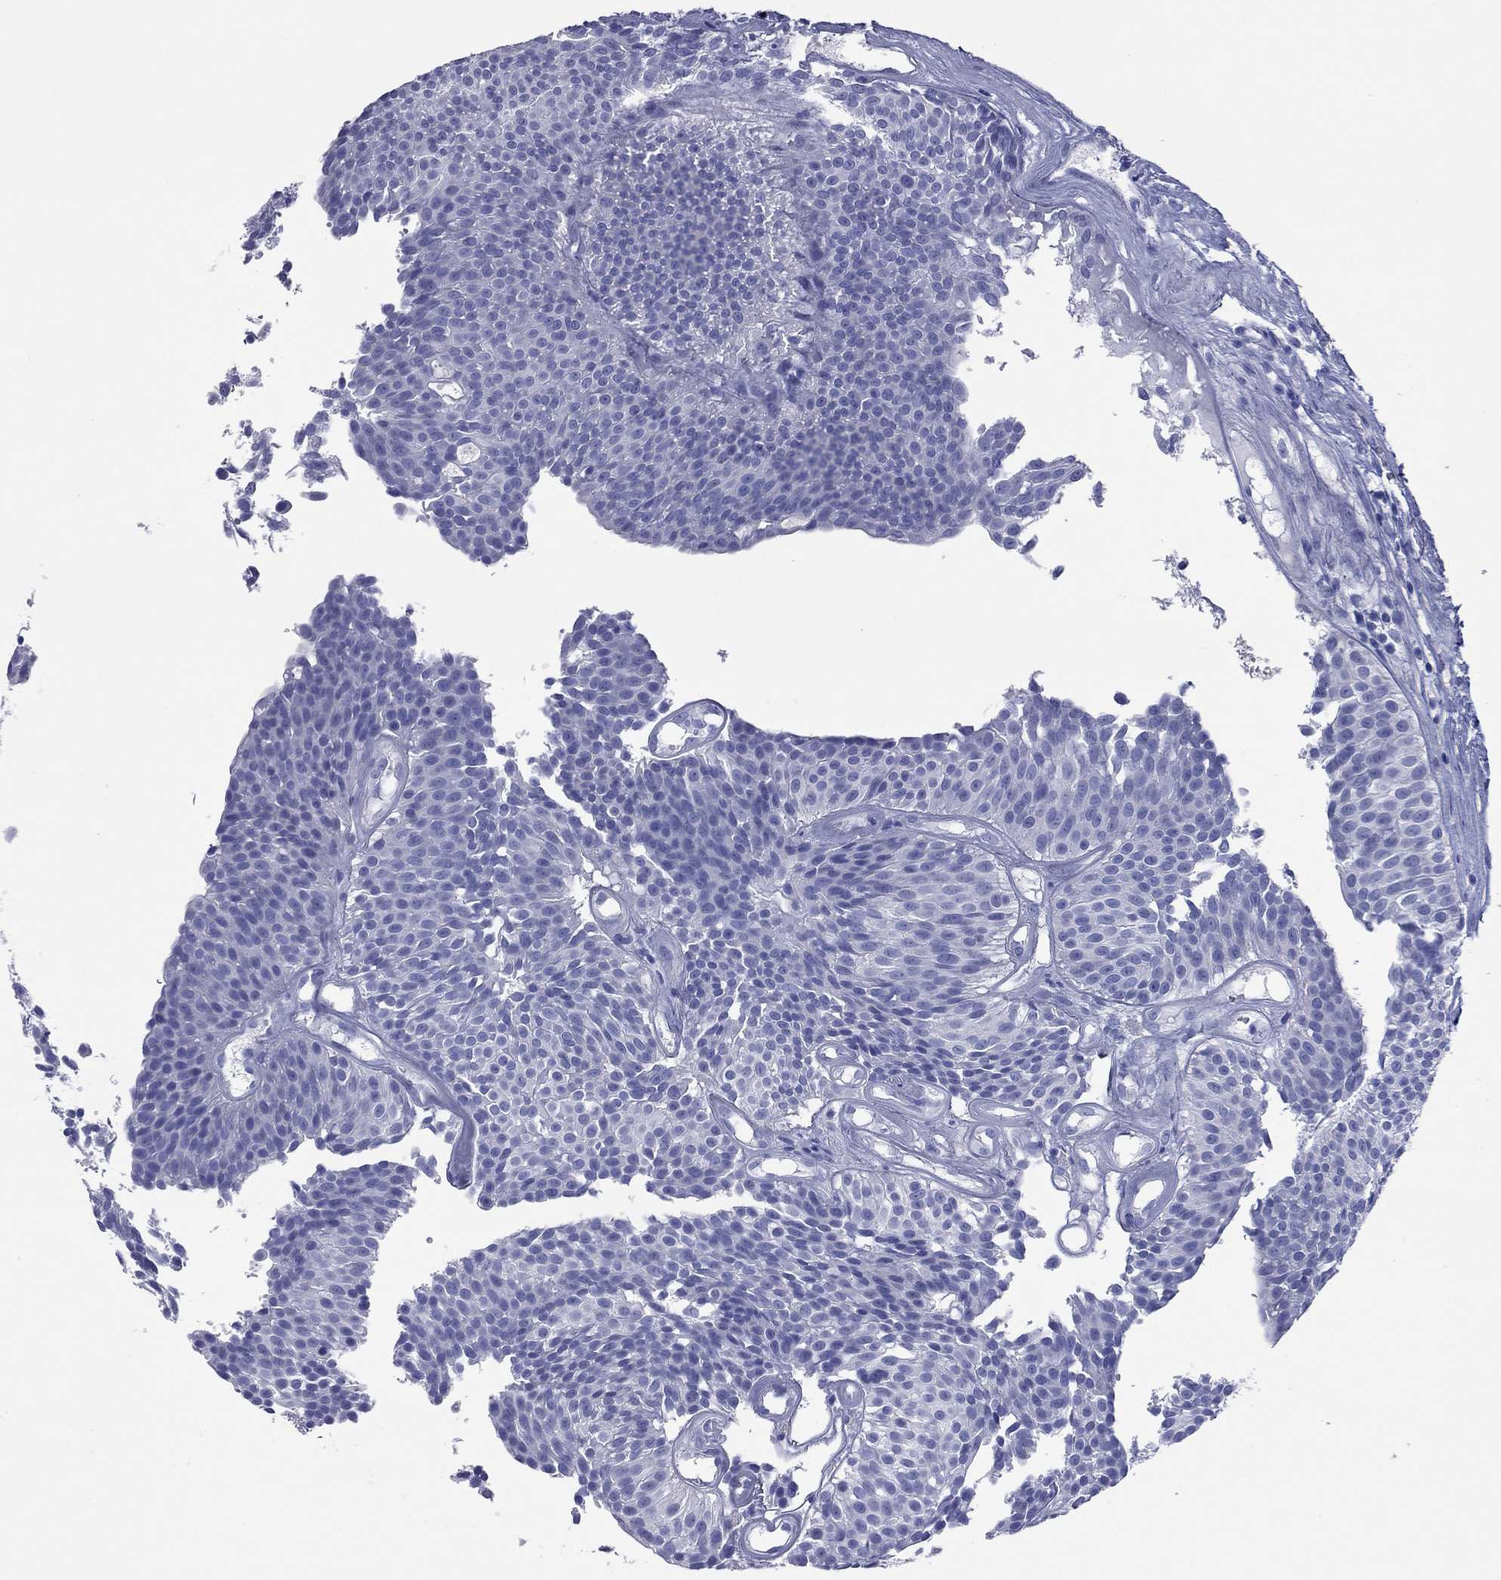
{"staining": {"intensity": "negative", "quantity": "none", "location": "none"}, "tissue": "urothelial cancer", "cell_type": "Tumor cells", "image_type": "cancer", "snomed": [{"axis": "morphology", "description": "Urothelial carcinoma, Low grade"}, {"axis": "topography", "description": "Urinary bladder"}], "caption": "Tumor cells show no significant staining in urothelial cancer.", "gene": "ACTL7B", "patient": {"sex": "male", "age": 63}}